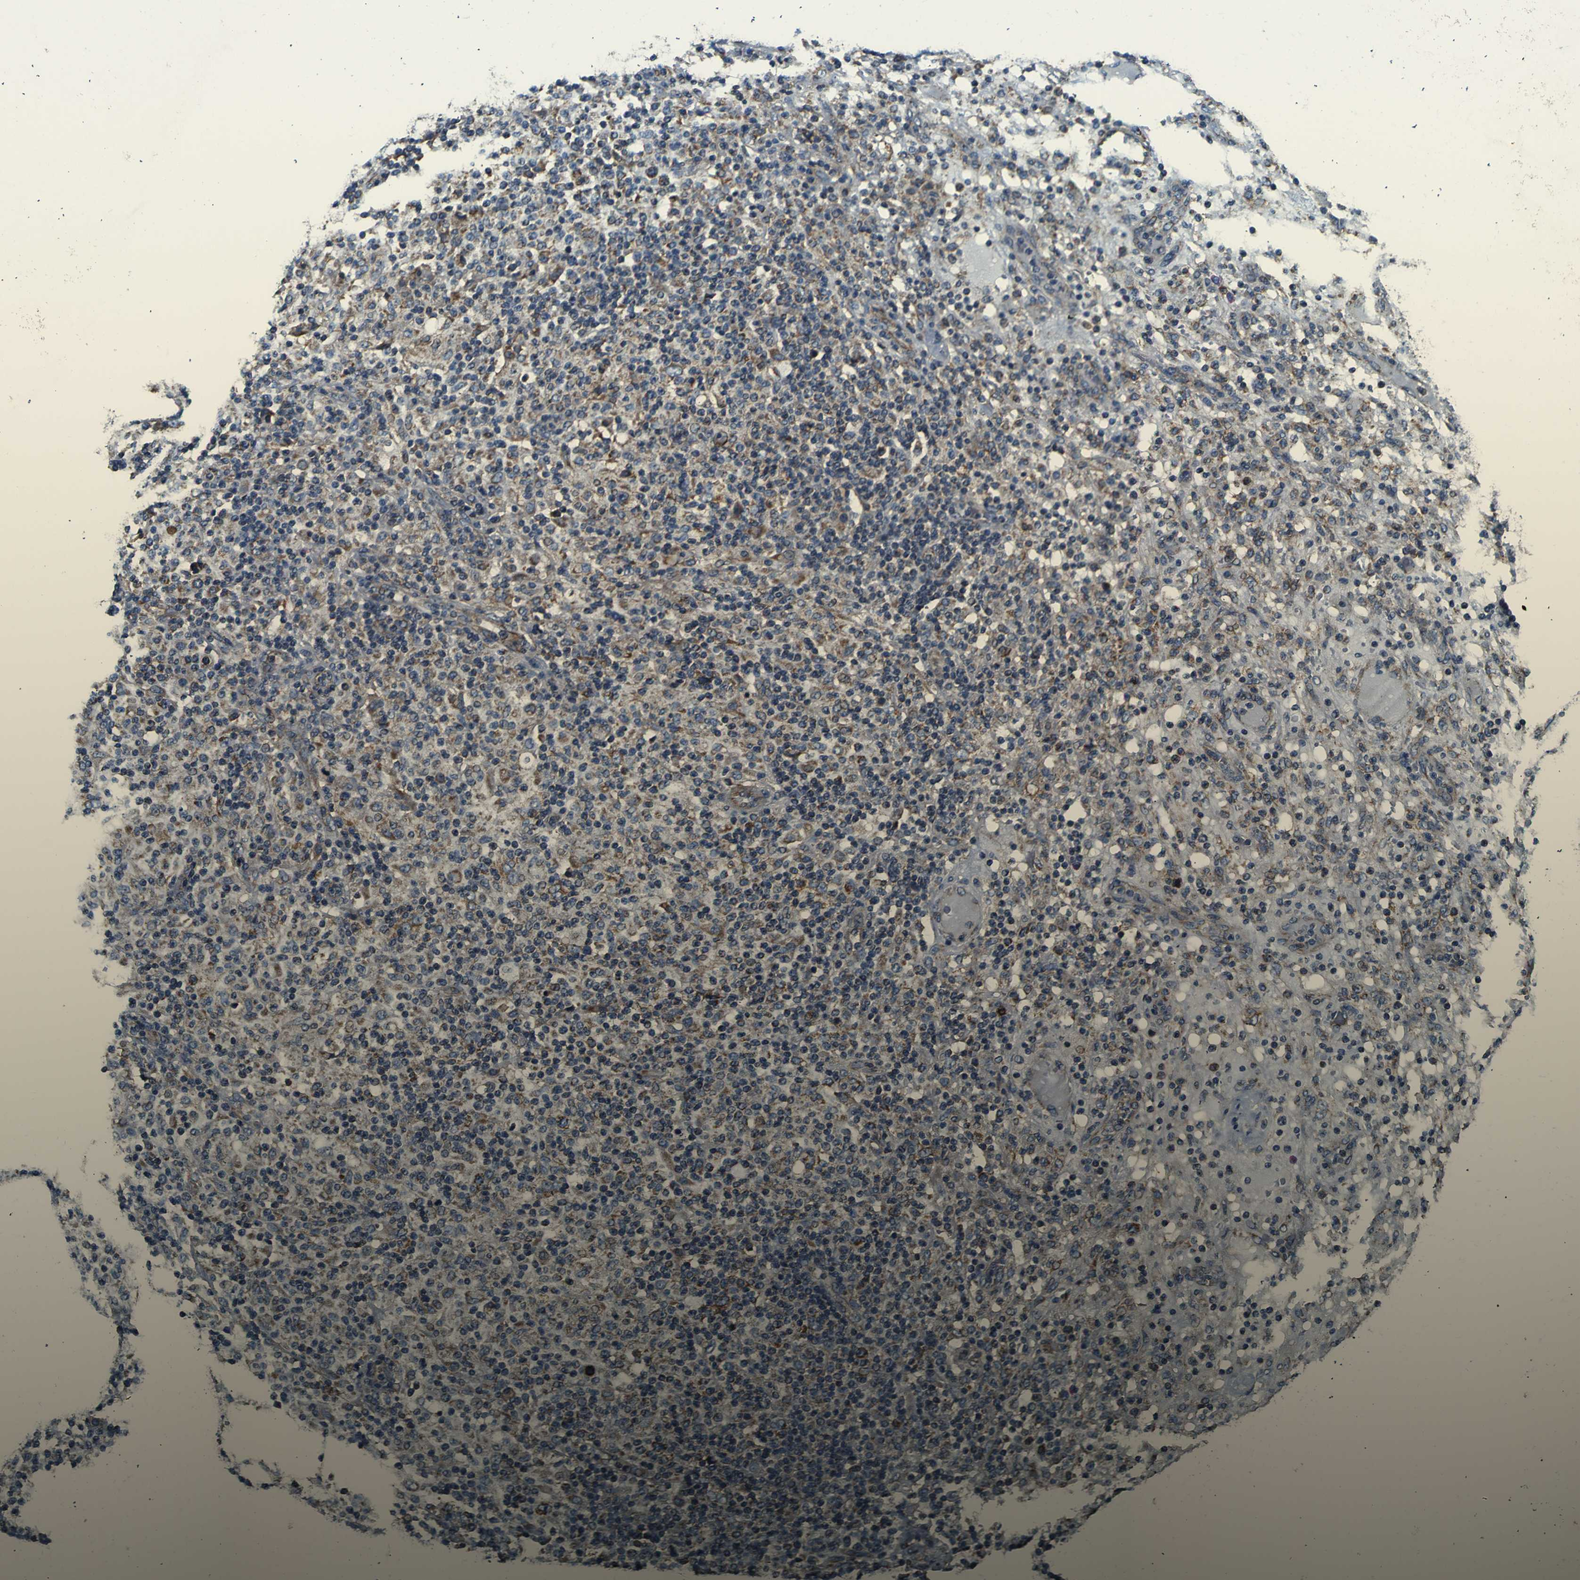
{"staining": {"intensity": "moderate", "quantity": ">75%", "location": "cytoplasmic/membranous"}, "tissue": "lymphoma", "cell_type": "Tumor cells", "image_type": "cancer", "snomed": [{"axis": "morphology", "description": "Hodgkin's disease, NOS"}, {"axis": "topography", "description": "Lymph node"}], "caption": "Lymphoma tissue exhibits moderate cytoplasmic/membranous positivity in approximately >75% of tumor cells", "gene": "INPP5A", "patient": {"sex": "male", "age": 70}}